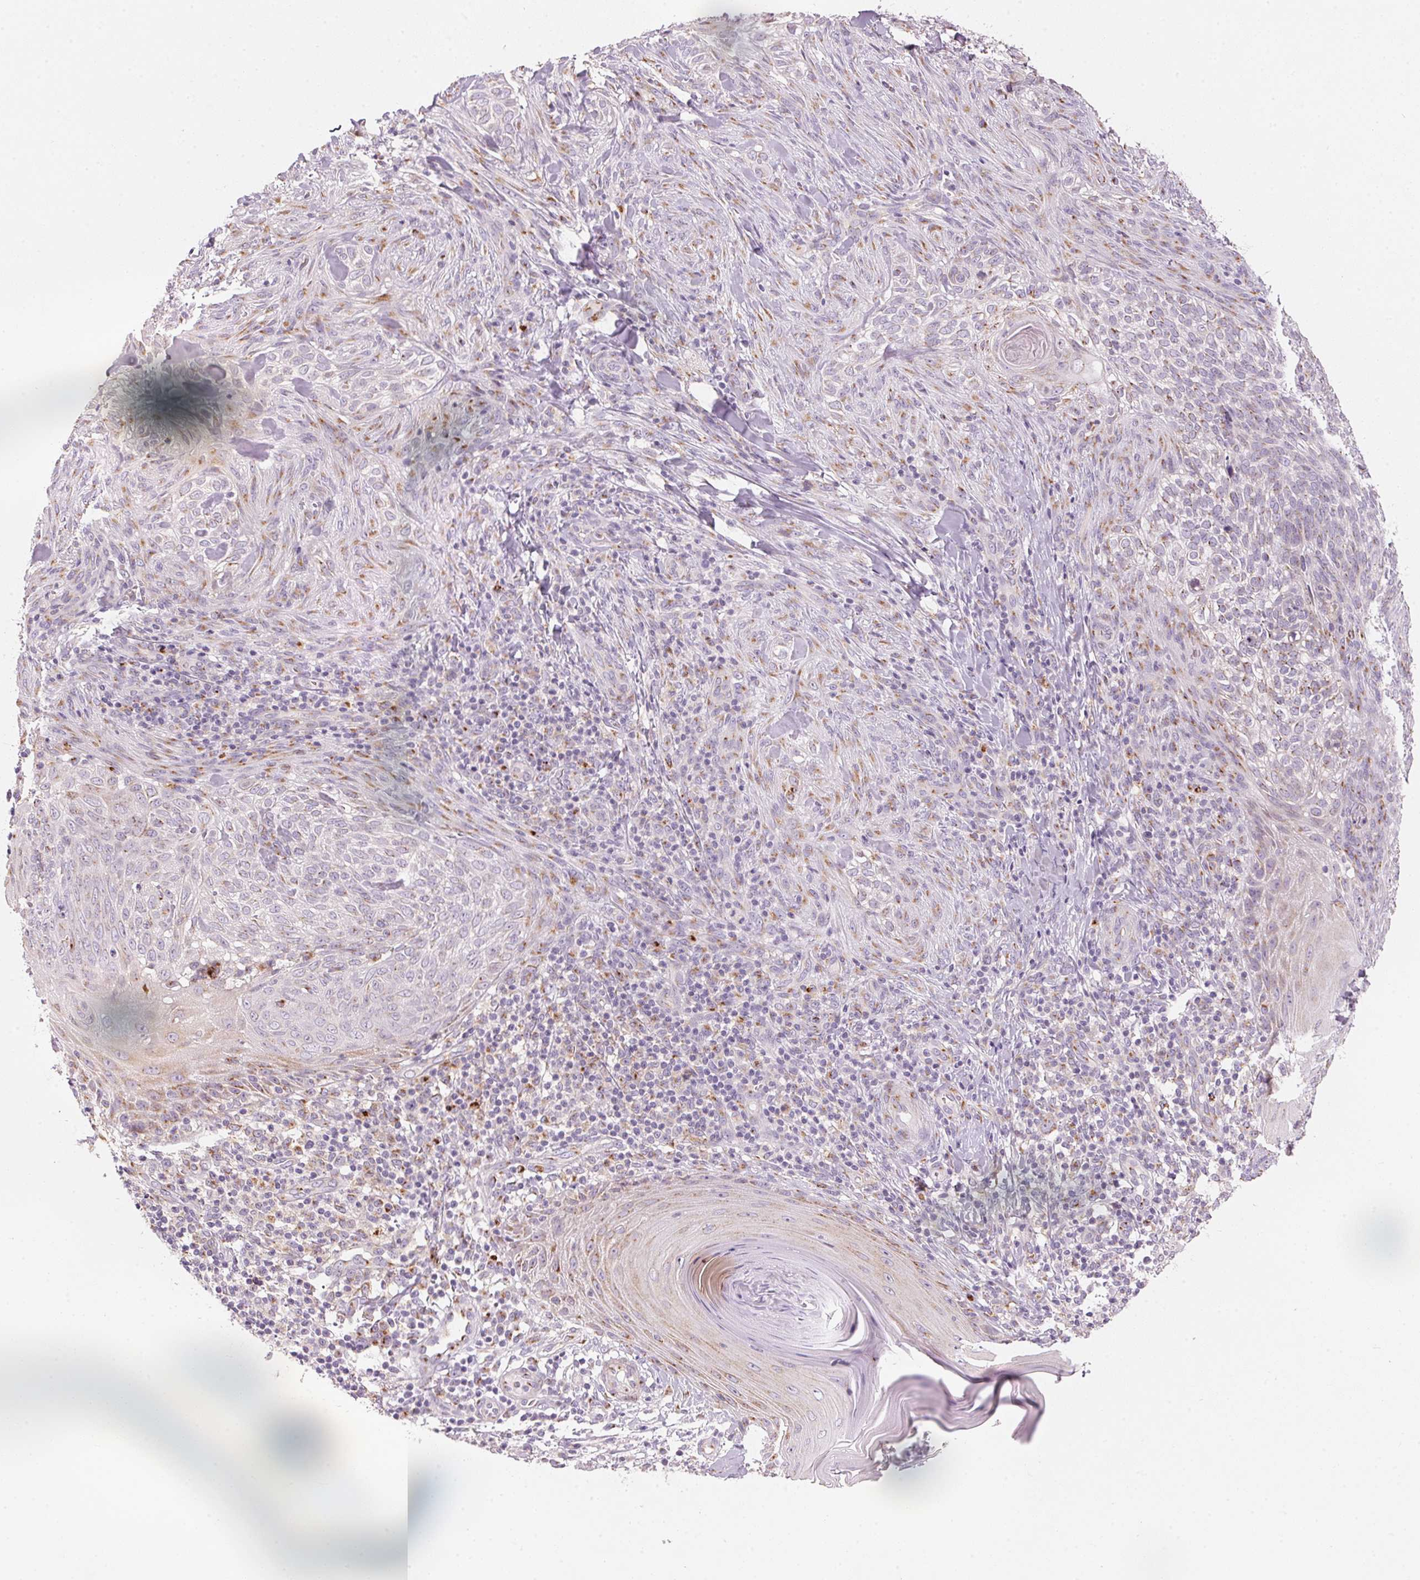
{"staining": {"intensity": "weak", "quantity": "<25%", "location": "cytoplasmic/membranous"}, "tissue": "skin cancer", "cell_type": "Tumor cells", "image_type": "cancer", "snomed": [{"axis": "morphology", "description": "Basal cell carcinoma"}, {"axis": "topography", "description": "Skin"}], "caption": "Immunohistochemistry of human skin cancer (basal cell carcinoma) displays no staining in tumor cells.", "gene": "DRAM2", "patient": {"sex": "female", "age": 48}}